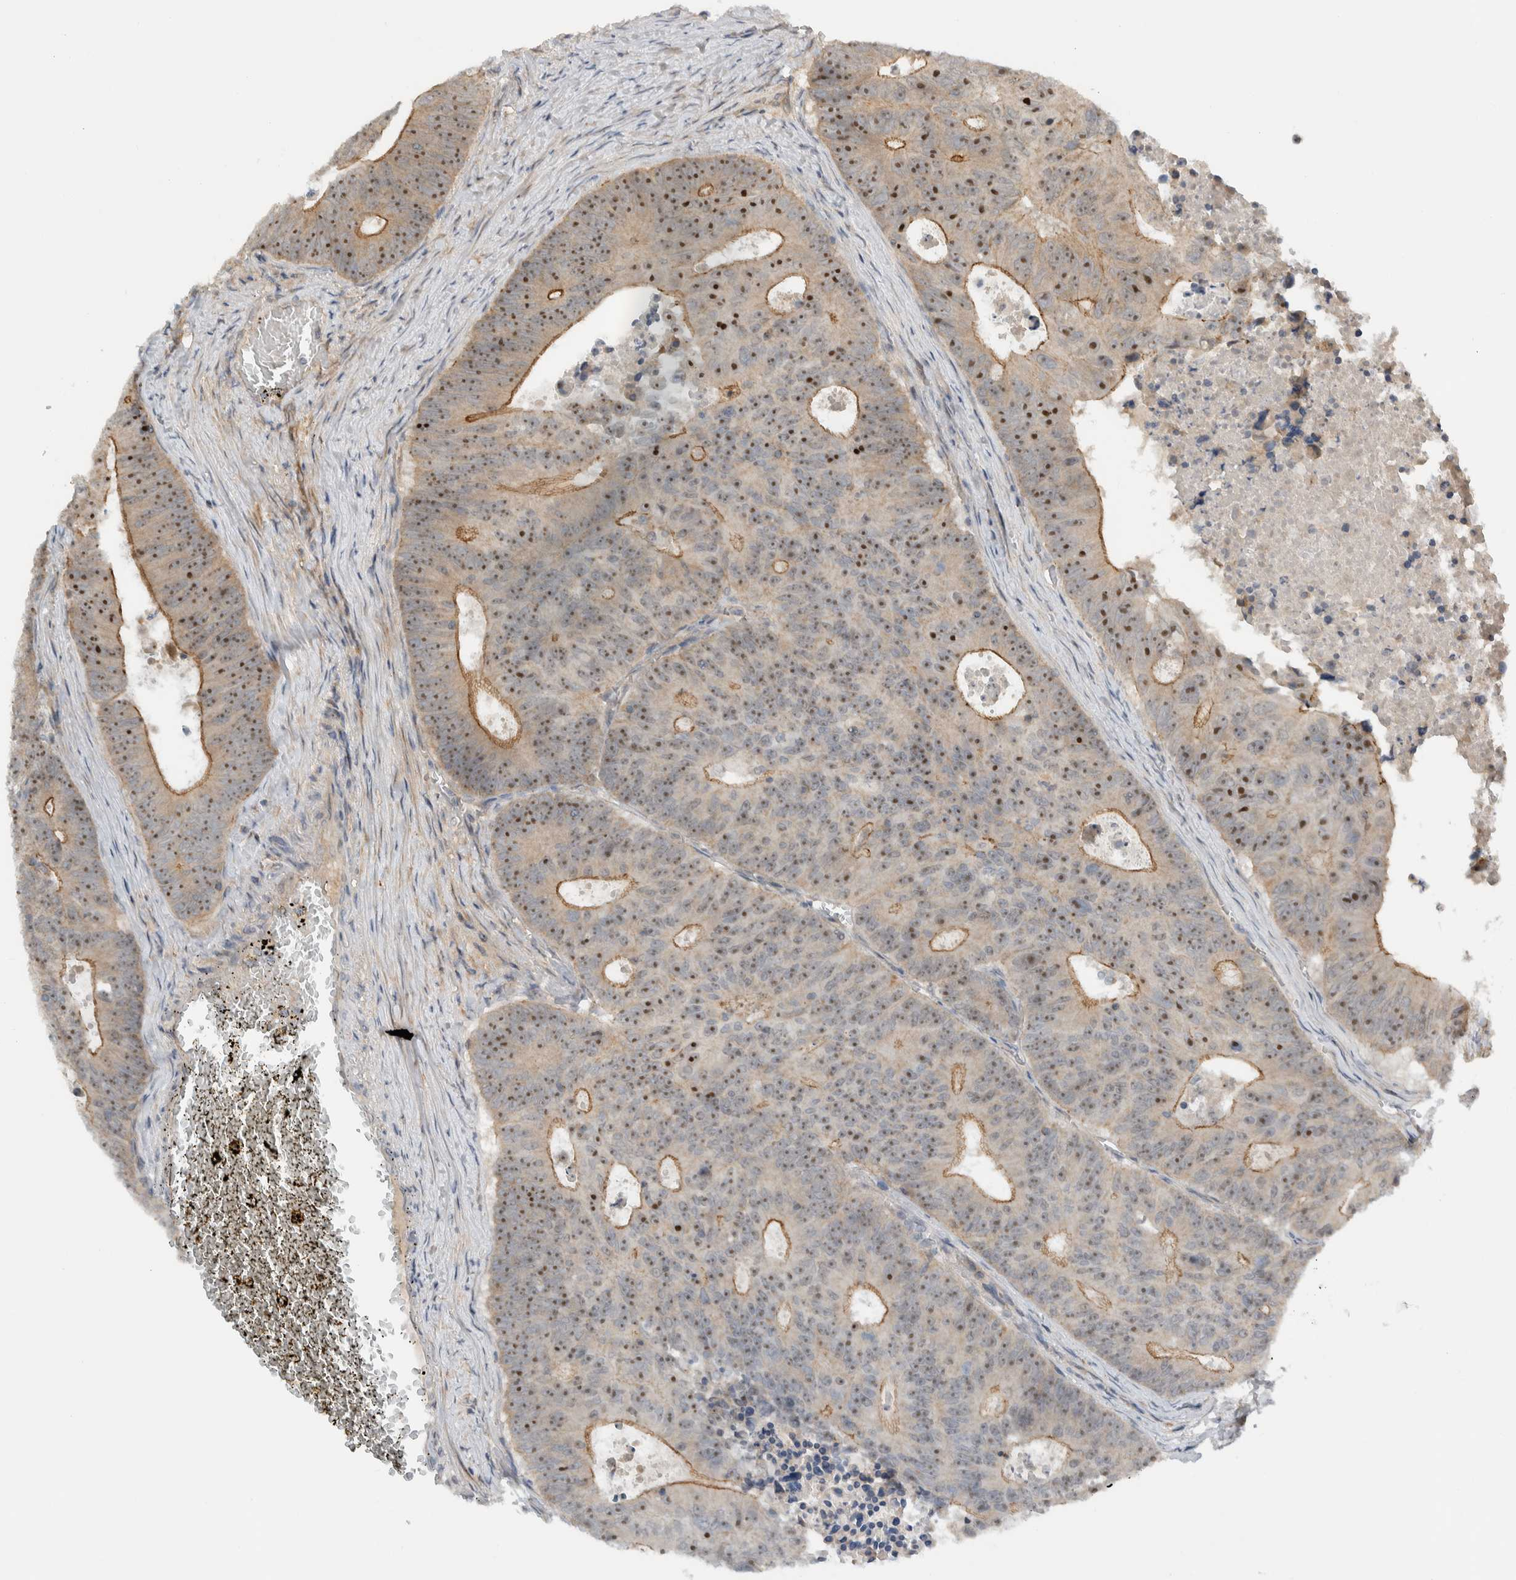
{"staining": {"intensity": "moderate", "quantity": ">75%", "location": "cytoplasmic/membranous,nuclear"}, "tissue": "colorectal cancer", "cell_type": "Tumor cells", "image_type": "cancer", "snomed": [{"axis": "morphology", "description": "Adenocarcinoma, NOS"}, {"axis": "topography", "description": "Colon"}], "caption": "IHC micrograph of human colorectal cancer (adenocarcinoma) stained for a protein (brown), which shows medium levels of moderate cytoplasmic/membranous and nuclear positivity in approximately >75% of tumor cells.", "gene": "MPRIP", "patient": {"sex": "male", "age": 87}}